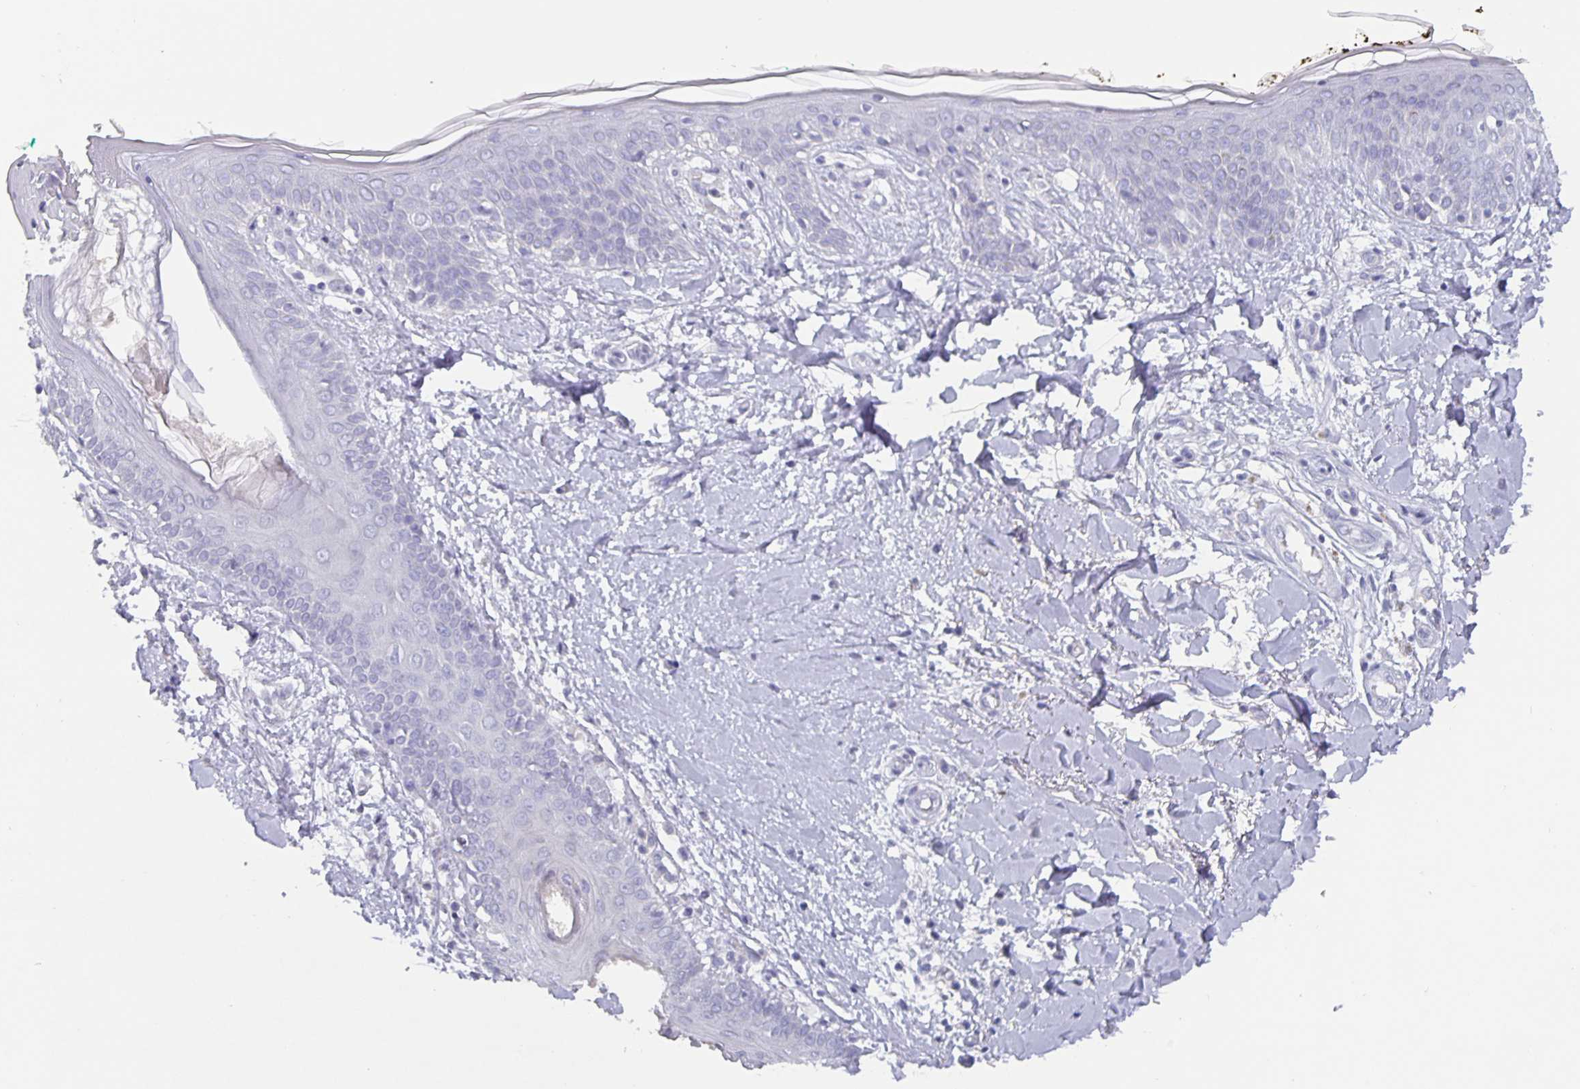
{"staining": {"intensity": "negative", "quantity": "none", "location": "none"}, "tissue": "skin", "cell_type": "Fibroblasts", "image_type": "normal", "snomed": [{"axis": "morphology", "description": "Normal tissue, NOS"}, {"axis": "topography", "description": "Skin"}], "caption": "Immunohistochemical staining of unremarkable human skin exhibits no significant expression in fibroblasts. (DAB (3,3'-diaminobenzidine) IHC, high magnification).", "gene": "GDF15", "patient": {"sex": "female", "age": 34}}